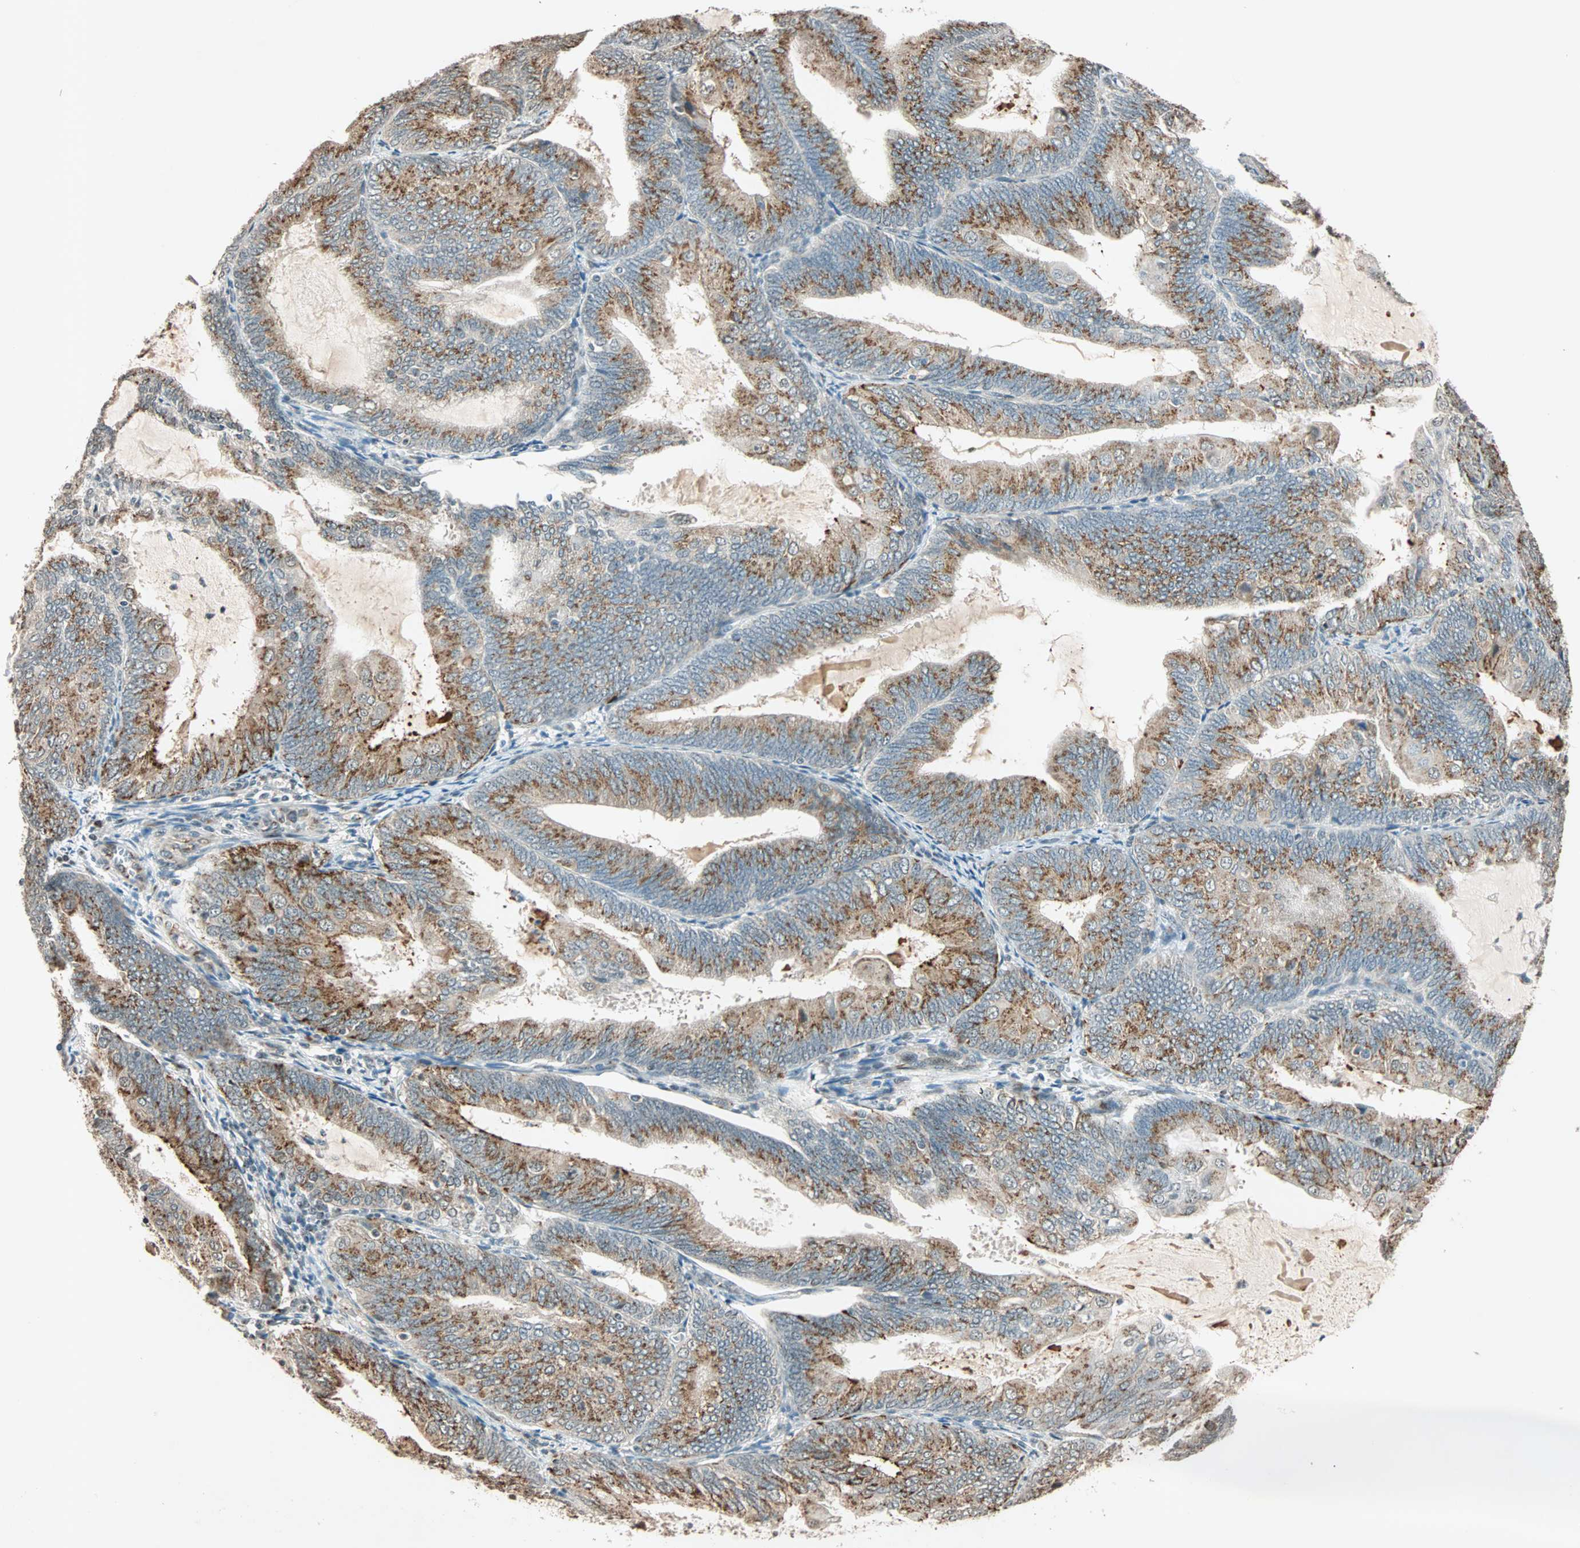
{"staining": {"intensity": "weak", "quantity": "25%-75%", "location": "cytoplasmic/membranous"}, "tissue": "endometrial cancer", "cell_type": "Tumor cells", "image_type": "cancer", "snomed": [{"axis": "morphology", "description": "Adenocarcinoma, NOS"}, {"axis": "topography", "description": "Endometrium"}], "caption": "Immunohistochemical staining of human endometrial cancer (adenocarcinoma) exhibits weak cytoplasmic/membranous protein expression in about 25%-75% of tumor cells. (IHC, brightfield microscopy, high magnification).", "gene": "PRDM2", "patient": {"sex": "female", "age": 81}}